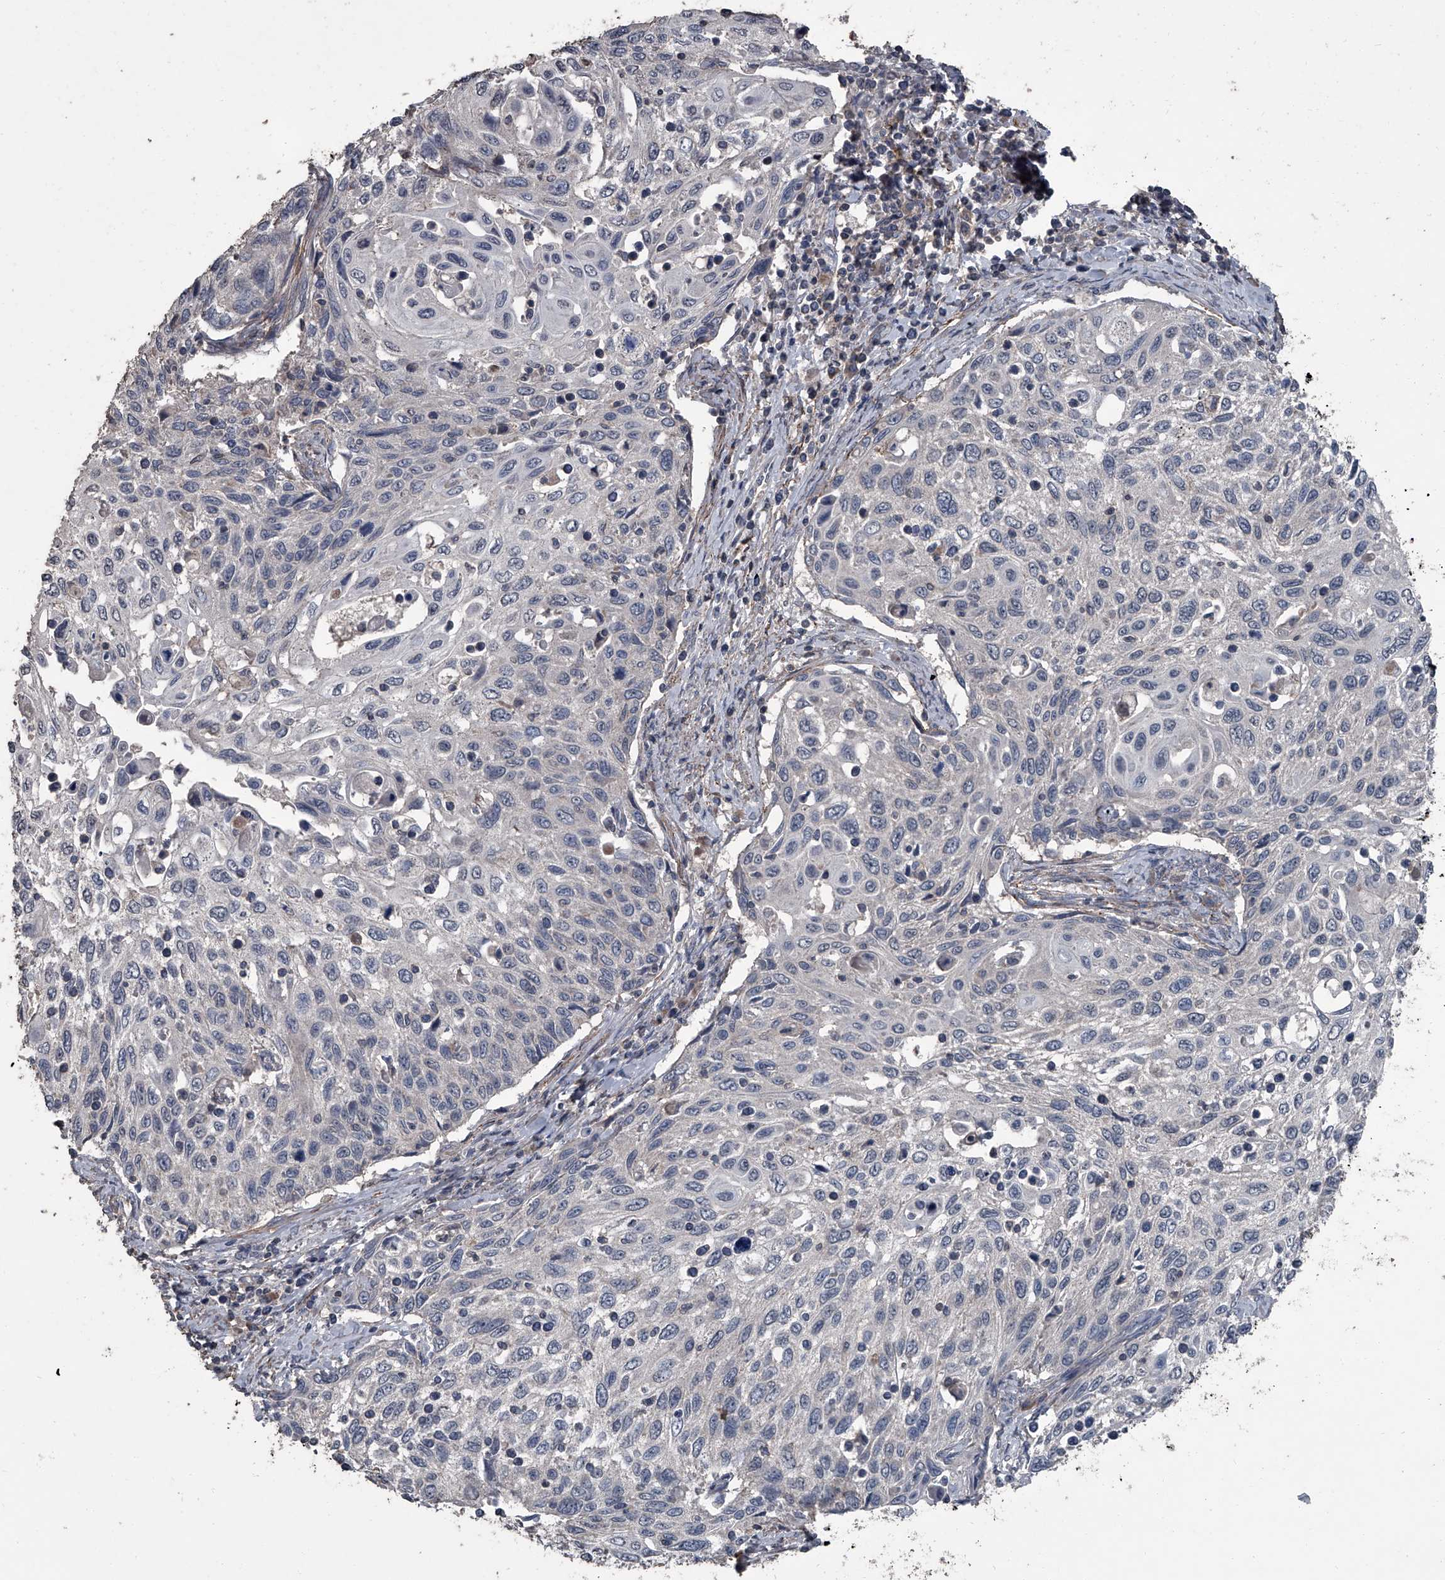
{"staining": {"intensity": "negative", "quantity": "none", "location": "none"}, "tissue": "cervical cancer", "cell_type": "Tumor cells", "image_type": "cancer", "snomed": [{"axis": "morphology", "description": "Squamous cell carcinoma, NOS"}, {"axis": "topography", "description": "Cervix"}], "caption": "Immunohistochemistry of human squamous cell carcinoma (cervical) reveals no expression in tumor cells.", "gene": "OARD1", "patient": {"sex": "female", "age": 70}}